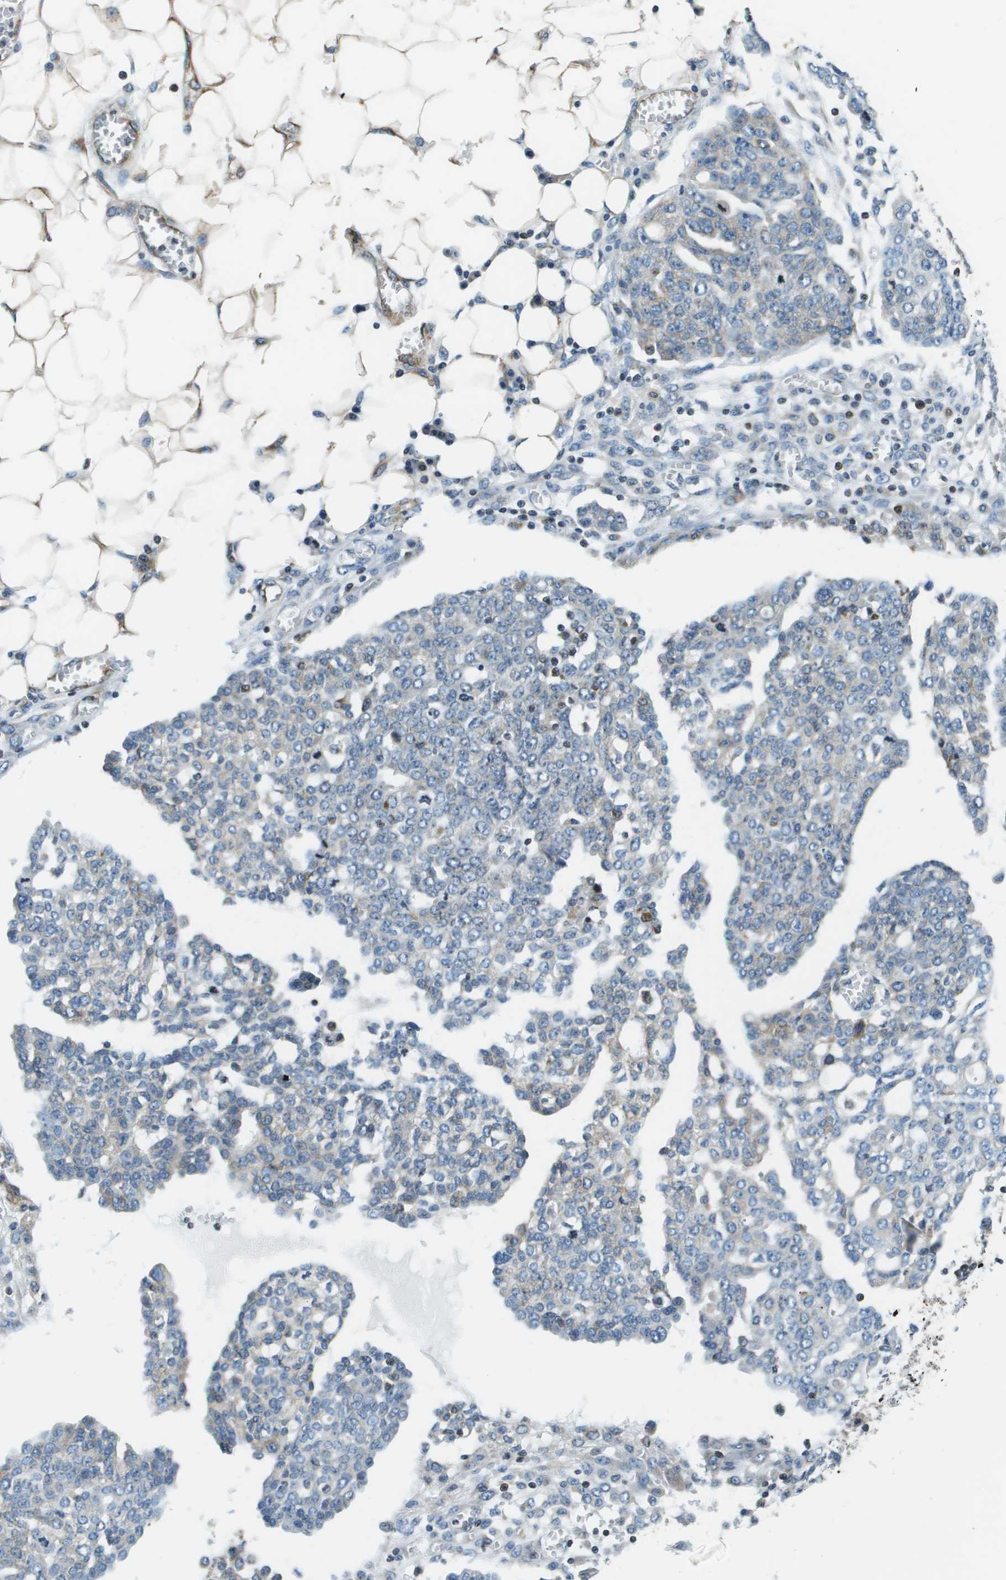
{"staining": {"intensity": "weak", "quantity": "<25%", "location": "cytoplasmic/membranous"}, "tissue": "ovarian cancer", "cell_type": "Tumor cells", "image_type": "cancer", "snomed": [{"axis": "morphology", "description": "Cystadenocarcinoma, serous, NOS"}, {"axis": "topography", "description": "Soft tissue"}, {"axis": "topography", "description": "Ovary"}], "caption": "The histopathology image demonstrates no staining of tumor cells in ovarian serous cystadenocarcinoma.", "gene": "ESYT1", "patient": {"sex": "female", "age": 57}}